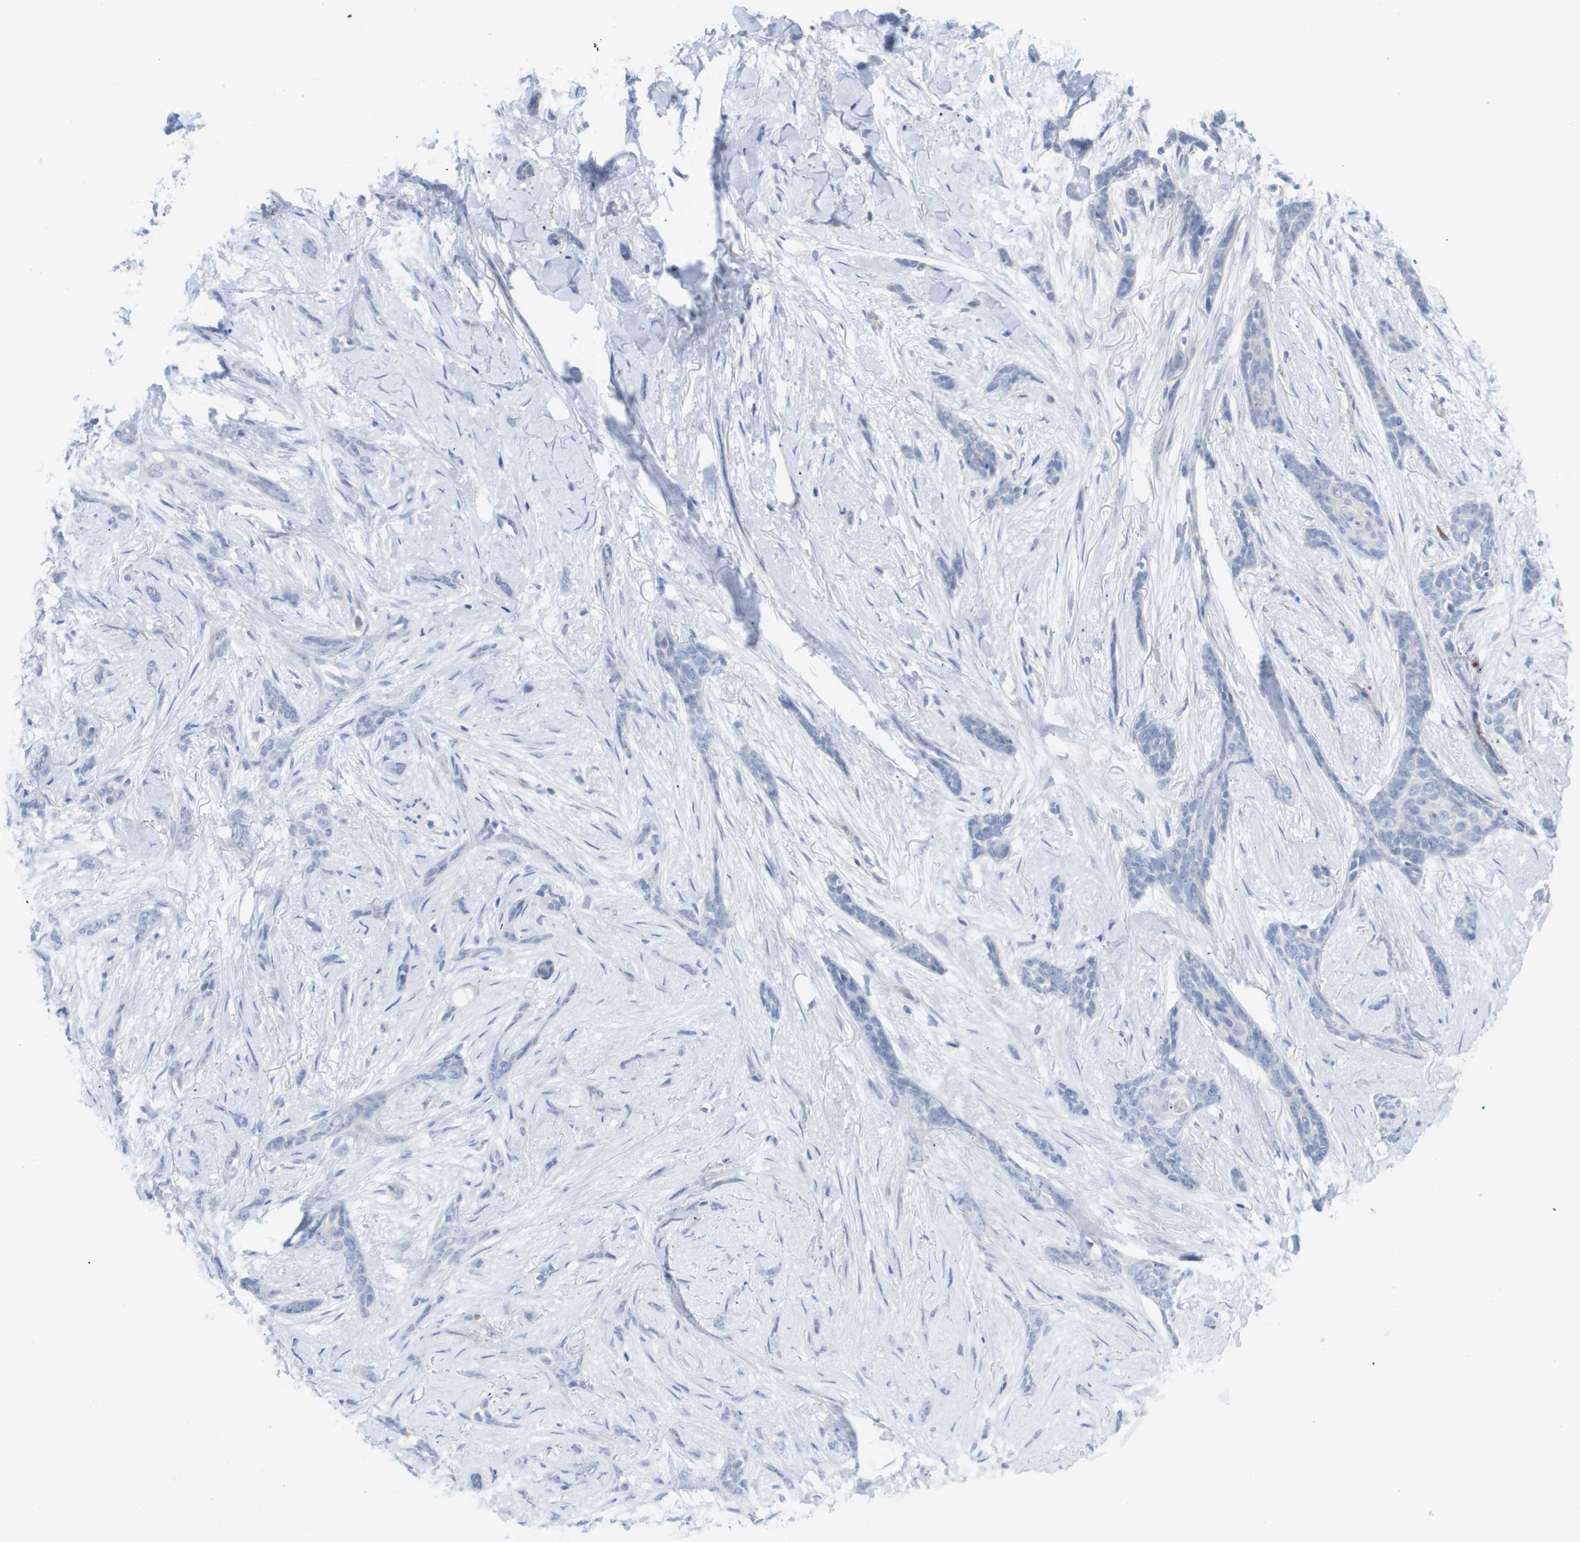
{"staining": {"intensity": "negative", "quantity": "none", "location": "none"}, "tissue": "skin cancer", "cell_type": "Tumor cells", "image_type": "cancer", "snomed": [{"axis": "morphology", "description": "Basal cell carcinoma"}, {"axis": "morphology", "description": "Adnexal tumor, benign"}, {"axis": "topography", "description": "Skin"}], "caption": "Immunohistochemical staining of human skin cancer demonstrates no significant expression in tumor cells. Brightfield microscopy of immunohistochemistry stained with DAB (brown) and hematoxylin (blue), captured at high magnification.", "gene": "MYL3", "patient": {"sex": "female", "age": 42}}